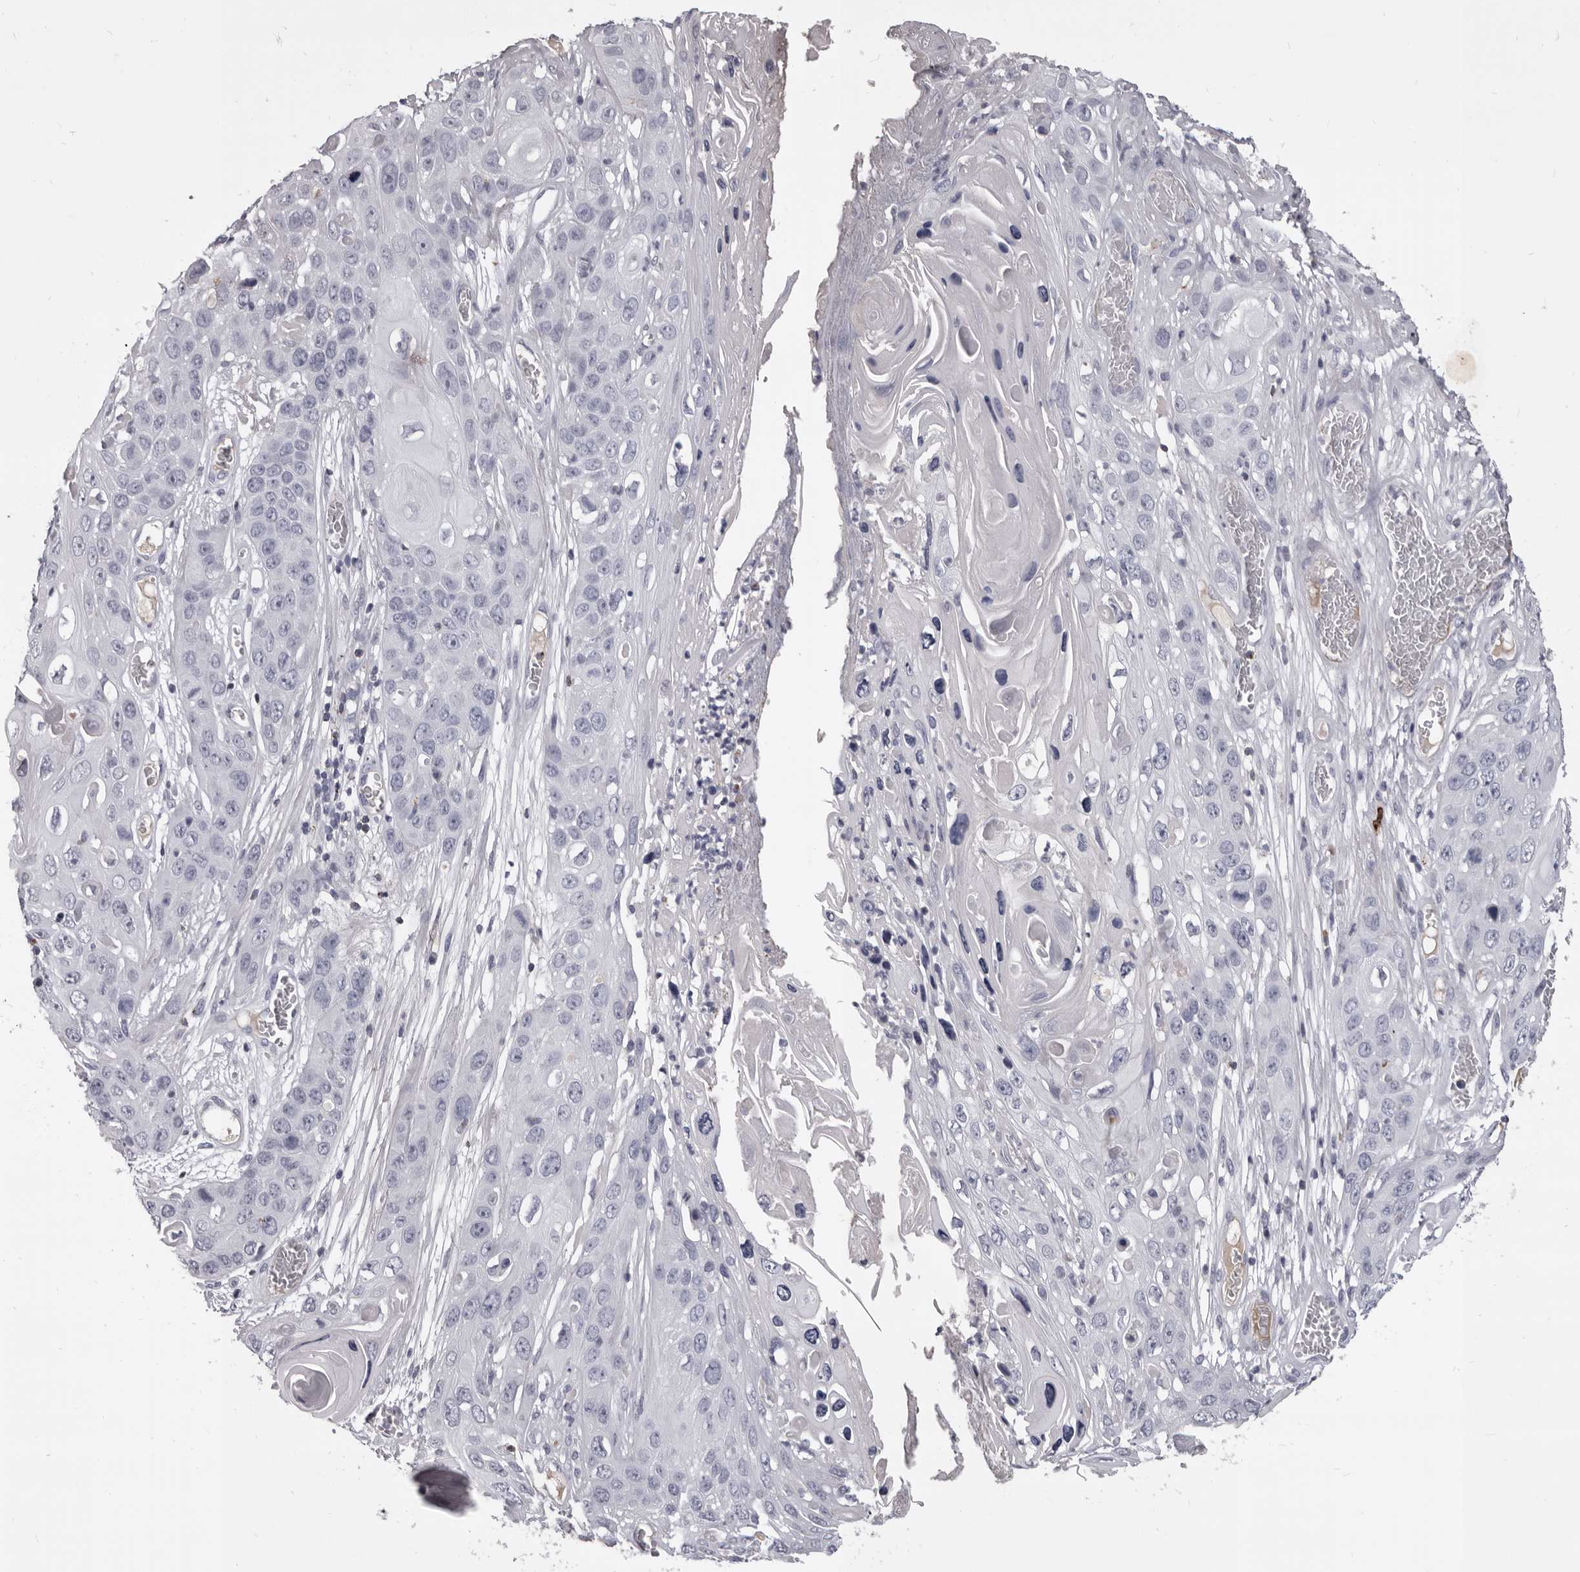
{"staining": {"intensity": "negative", "quantity": "none", "location": "none"}, "tissue": "skin cancer", "cell_type": "Tumor cells", "image_type": "cancer", "snomed": [{"axis": "morphology", "description": "Squamous cell carcinoma, NOS"}, {"axis": "topography", "description": "Skin"}], "caption": "The micrograph shows no significant positivity in tumor cells of squamous cell carcinoma (skin). The staining was performed using DAB to visualize the protein expression in brown, while the nuclei were stained in blue with hematoxylin (Magnification: 20x).", "gene": "GZMH", "patient": {"sex": "male", "age": 55}}